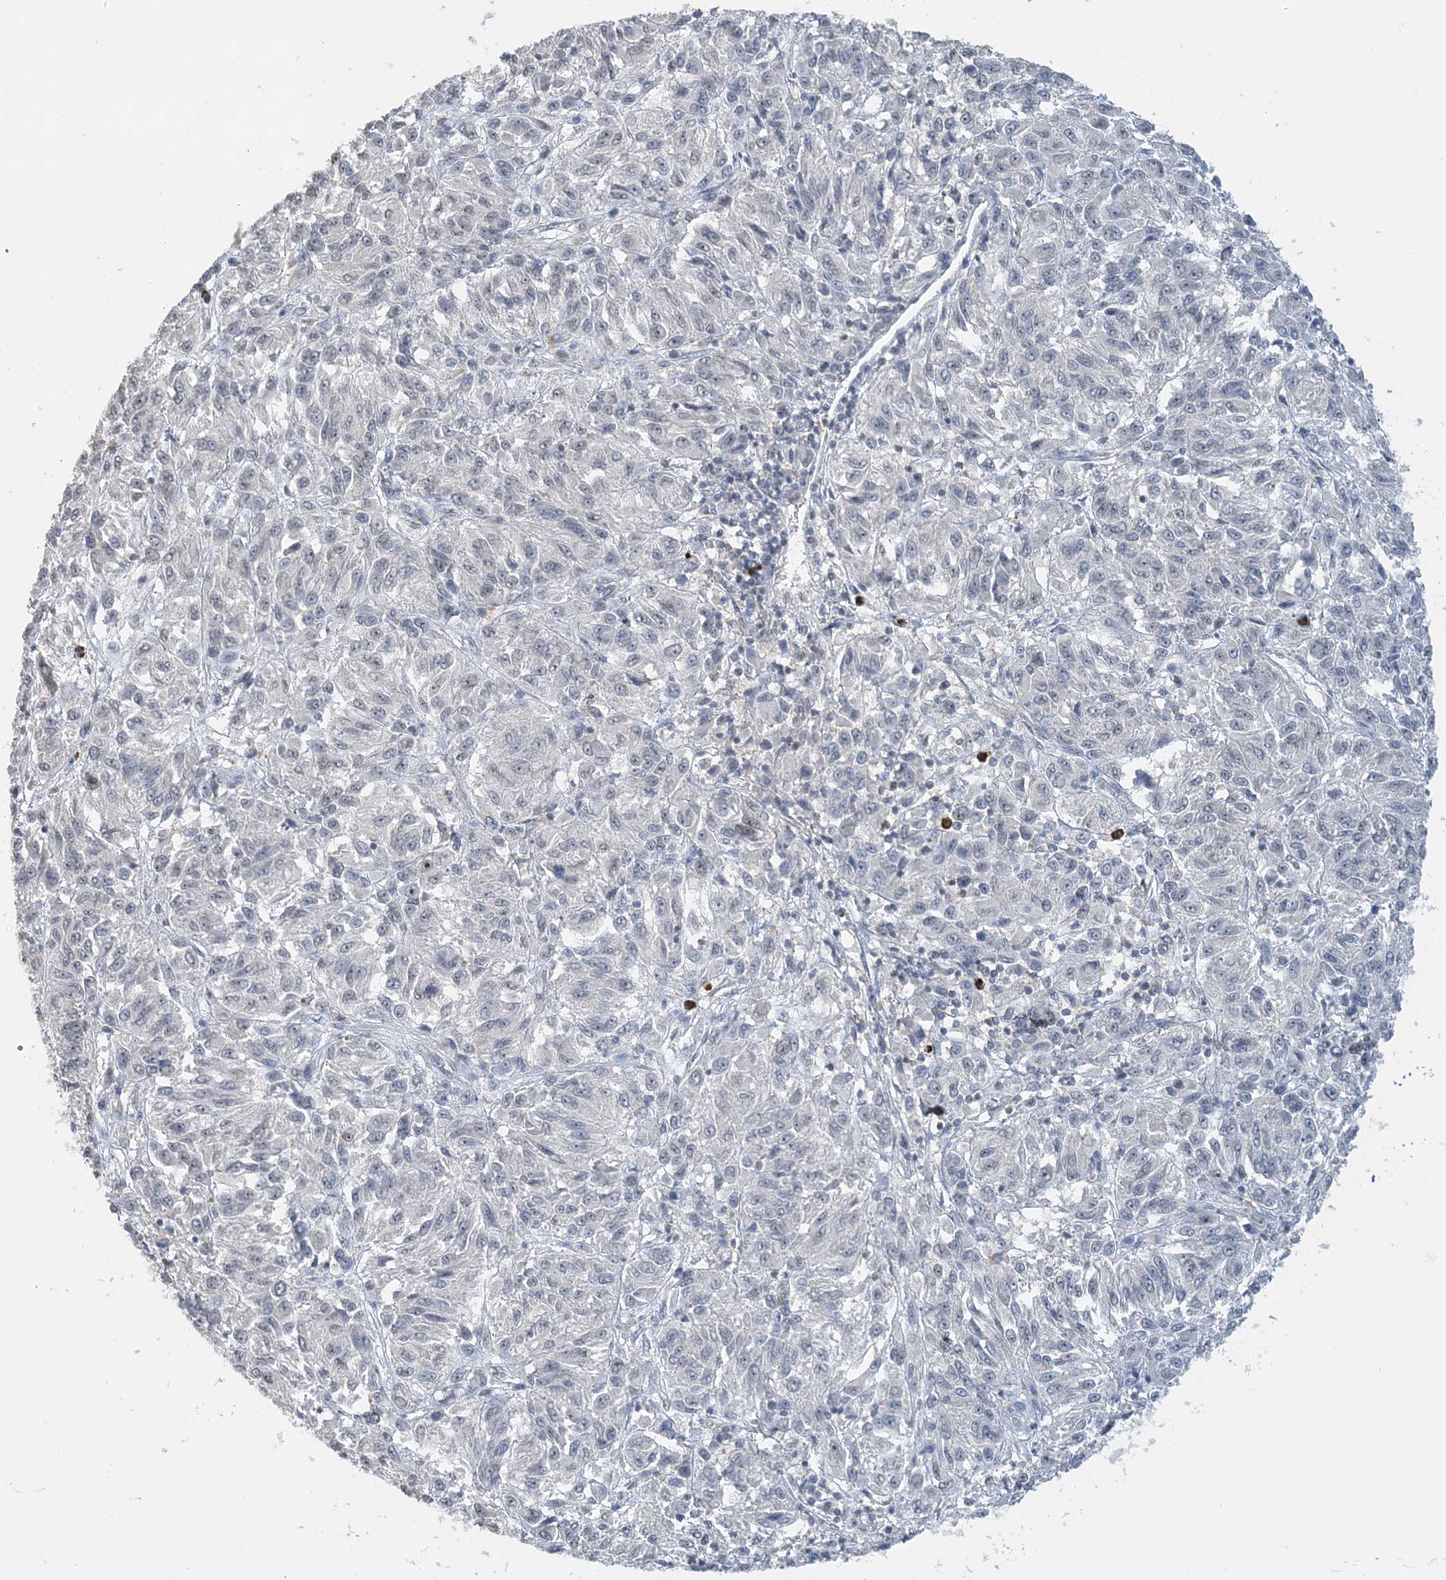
{"staining": {"intensity": "negative", "quantity": "none", "location": "none"}, "tissue": "melanoma", "cell_type": "Tumor cells", "image_type": "cancer", "snomed": [{"axis": "morphology", "description": "Malignant melanoma, Metastatic site"}, {"axis": "topography", "description": "Lung"}], "caption": "There is no significant expression in tumor cells of melanoma.", "gene": "FAM110A", "patient": {"sex": "male", "age": 64}}